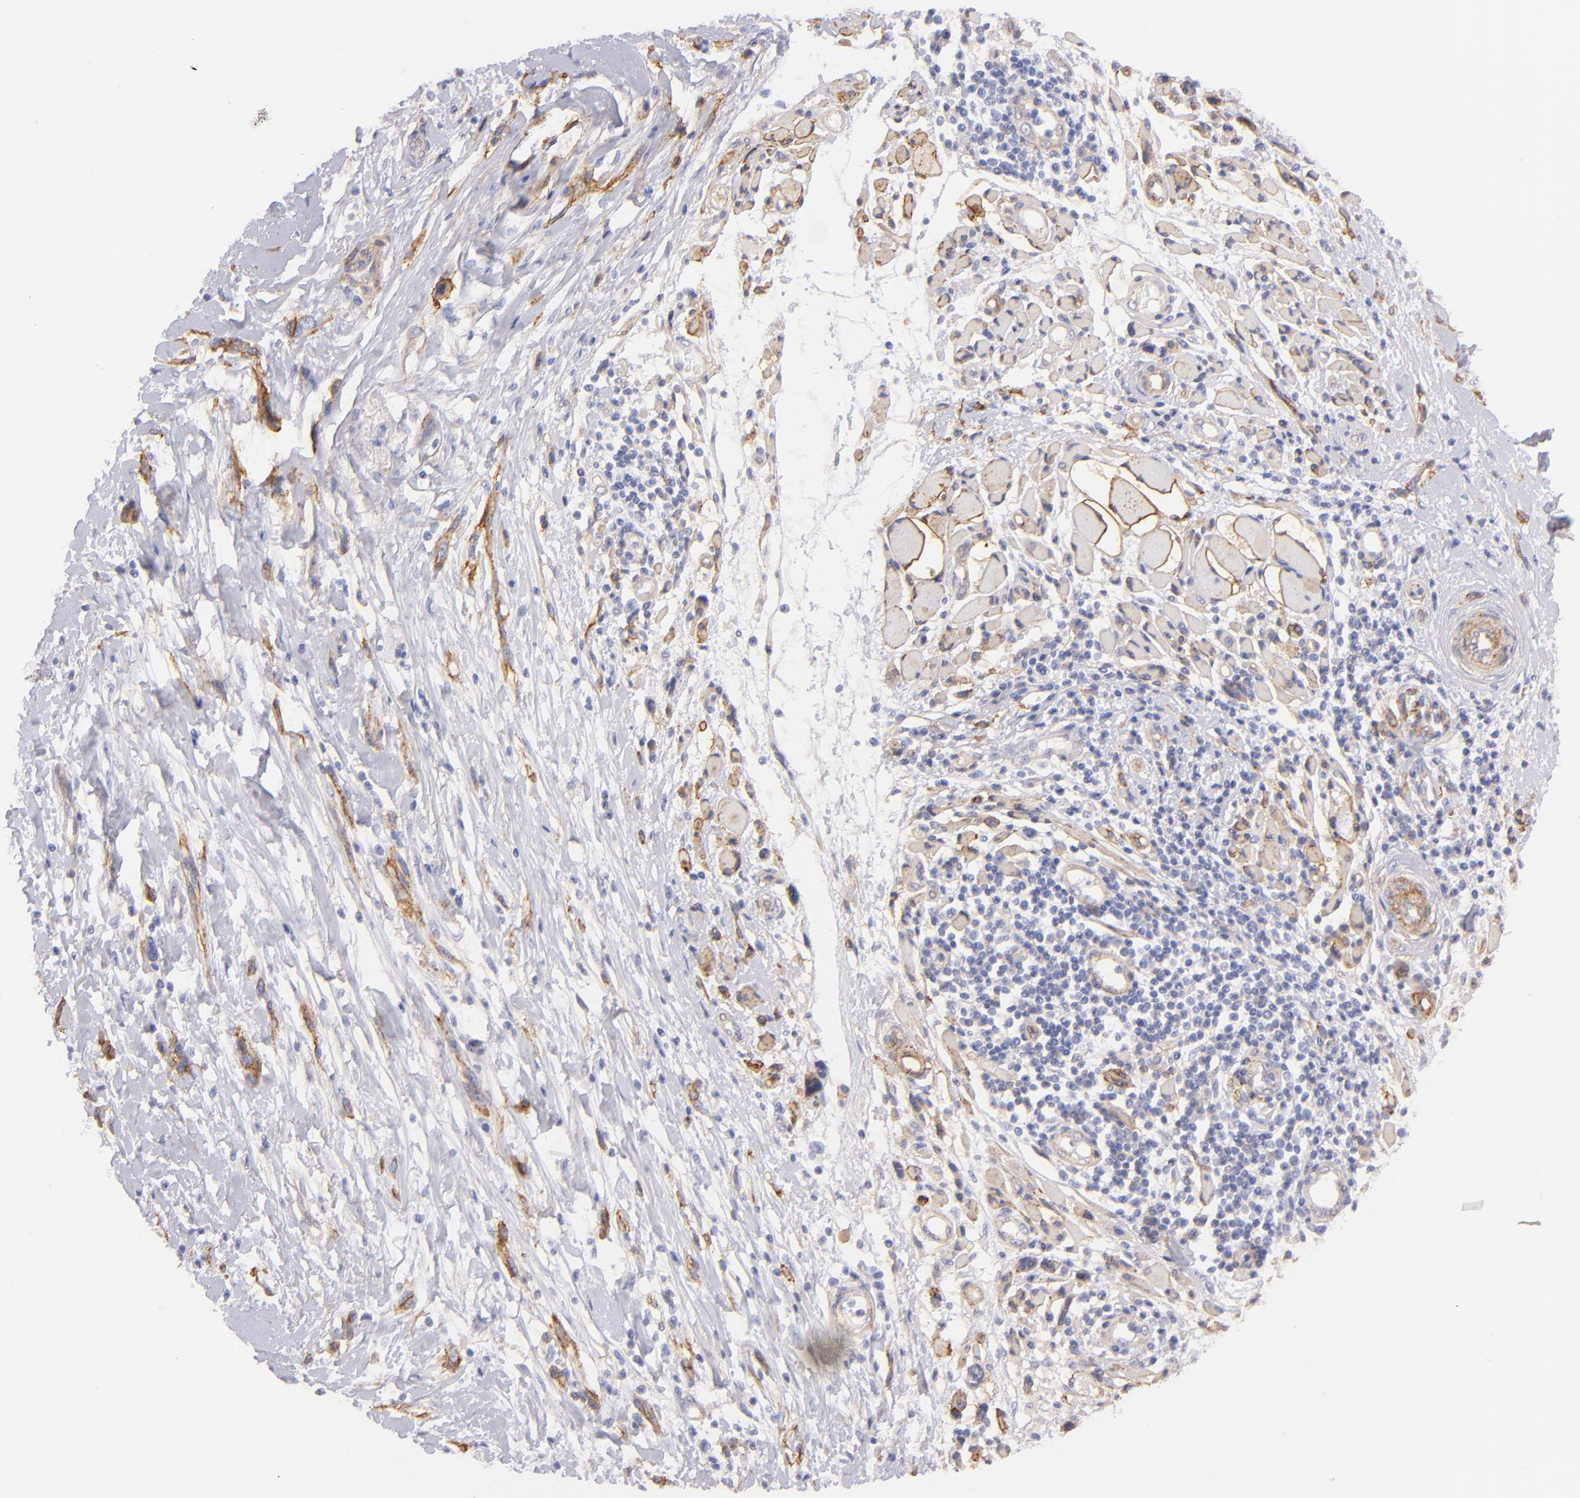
{"staining": {"intensity": "weak", "quantity": "<25%", "location": "cytoplasmic/membranous"}, "tissue": "melanoma", "cell_type": "Tumor cells", "image_type": "cancer", "snomed": [{"axis": "morphology", "description": "Malignant melanoma, NOS"}, {"axis": "topography", "description": "Skin"}], "caption": "Photomicrograph shows no protein expression in tumor cells of melanoma tissue.", "gene": "CD151", "patient": {"sex": "male", "age": 91}}